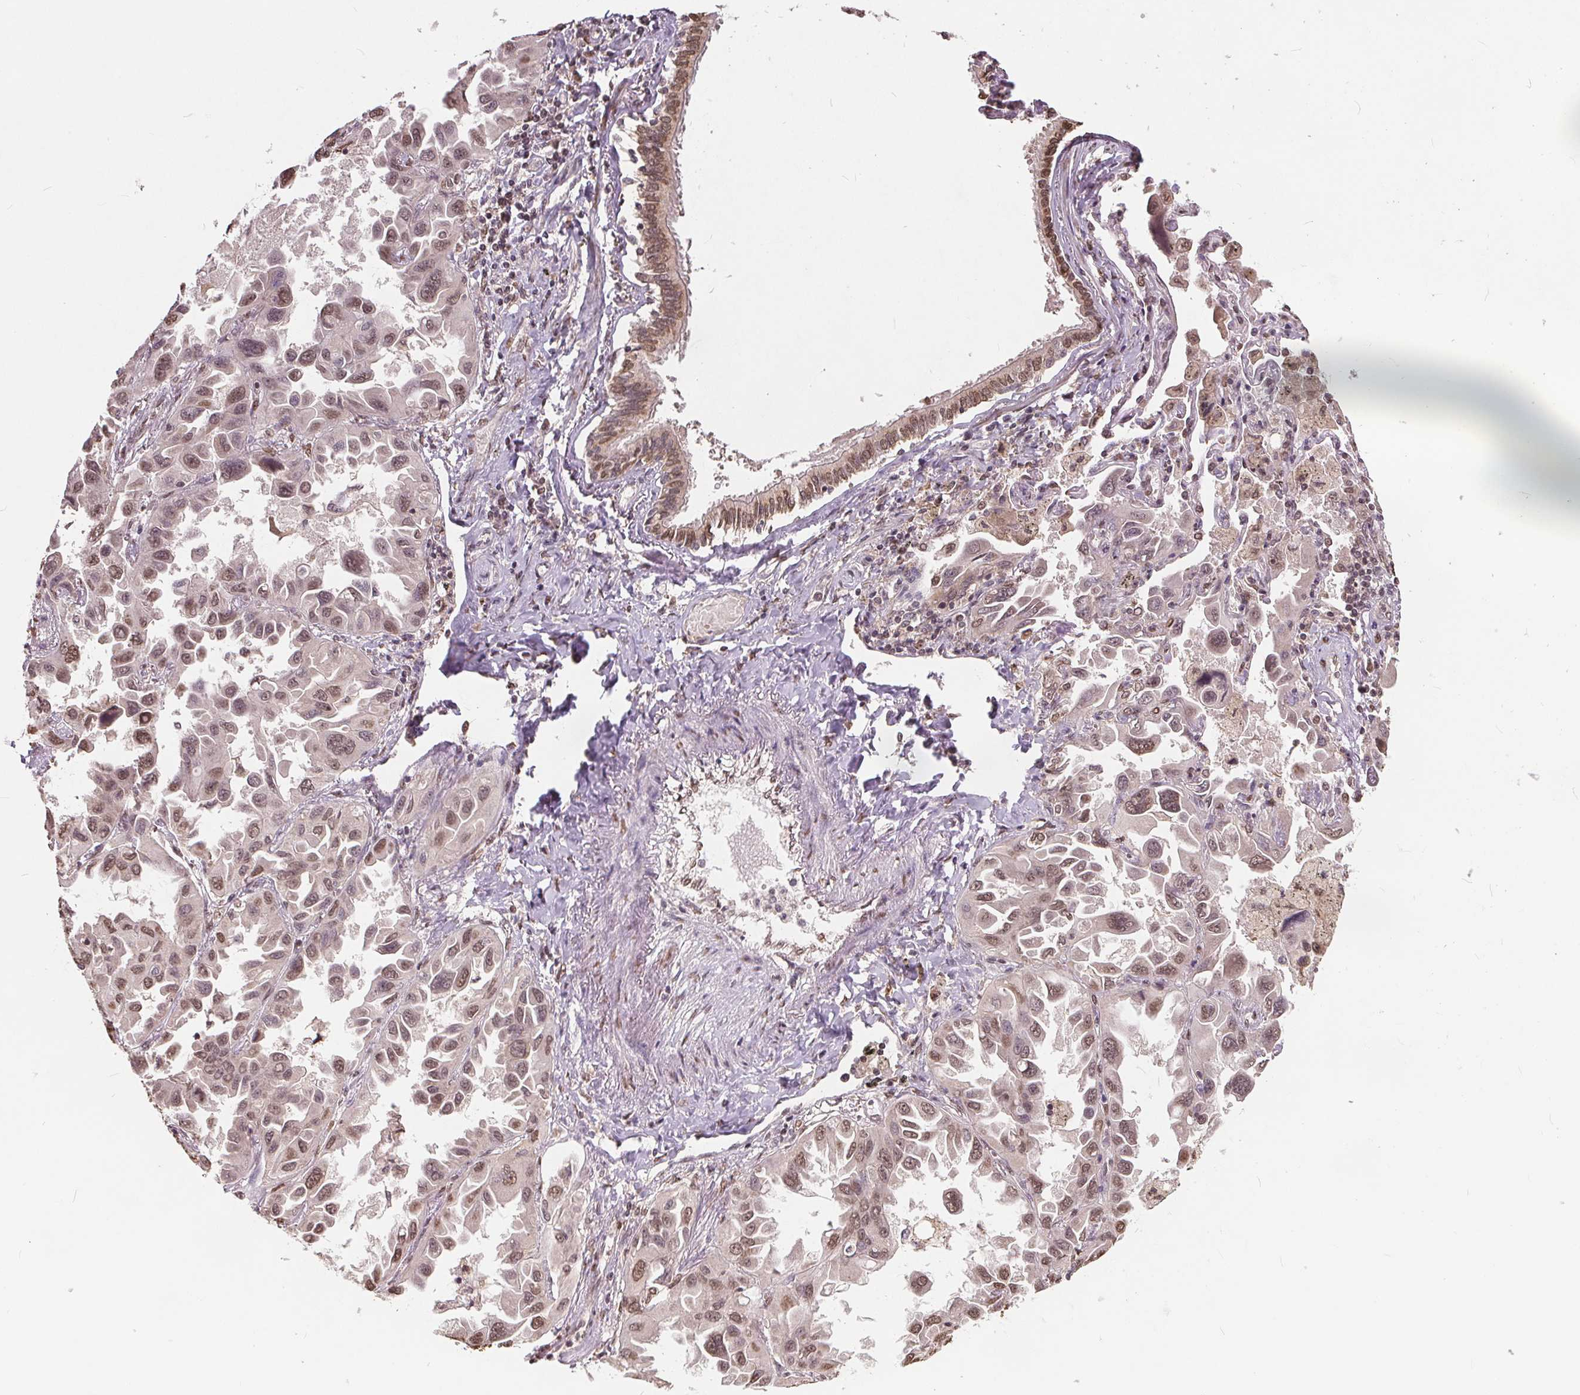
{"staining": {"intensity": "moderate", "quantity": "25%-75%", "location": "nuclear"}, "tissue": "lung cancer", "cell_type": "Tumor cells", "image_type": "cancer", "snomed": [{"axis": "morphology", "description": "Adenocarcinoma, NOS"}, {"axis": "topography", "description": "Lung"}], "caption": "Lung cancer (adenocarcinoma) stained with DAB (3,3'-diaminobenzidine) IHC demonstrates medium levels of moderate nuclear staining in approximately 25%-75% of tumor cells.", "gene": "HIF1AN", "patient": {"sex": "male", "age": 64}}